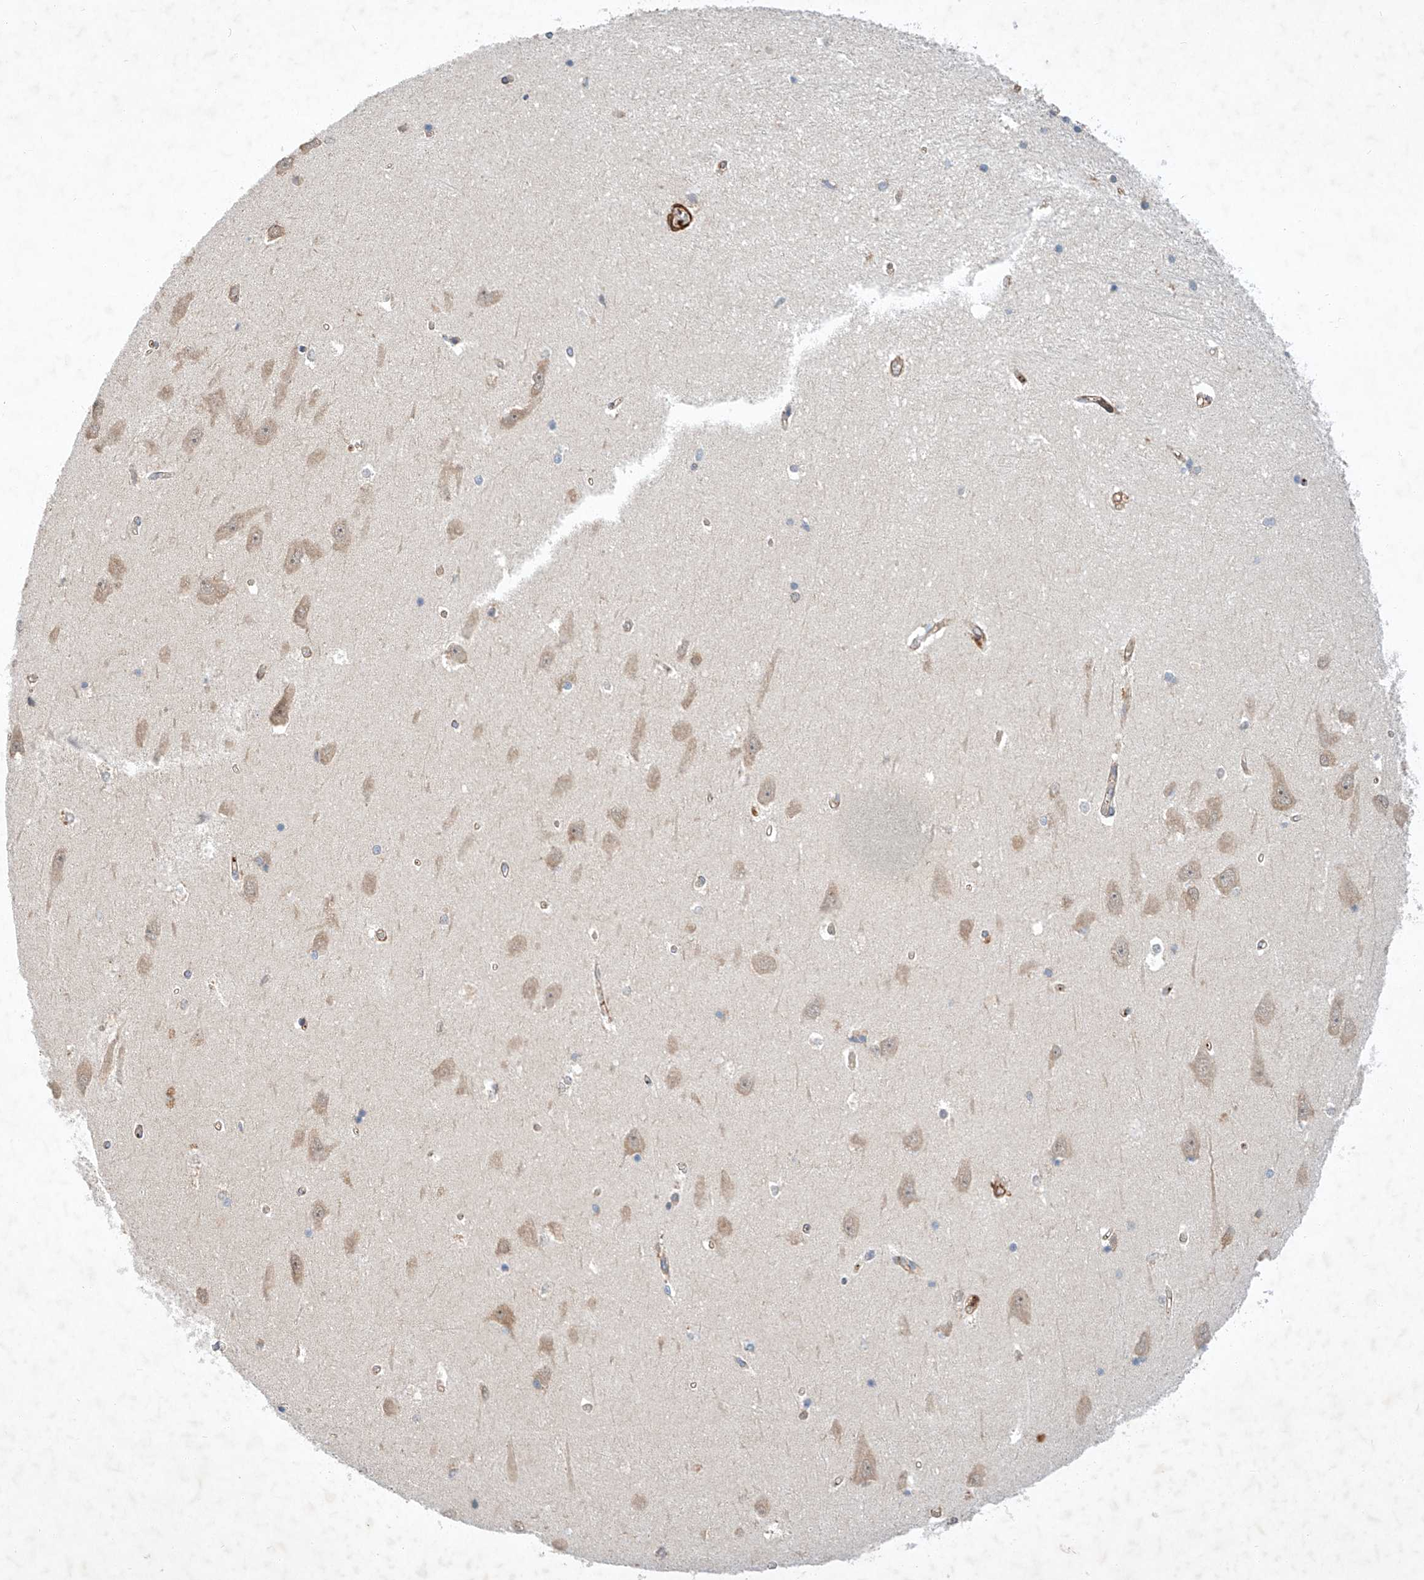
{"staining": {"intensity": "negative", "quantity": "none", "location": "none"}, "tissue": "hippocampus", "cell_type": "Glial cells", "image_type": "normal", "snomed": [{"axis": "morphology", "description": "Normal tissue, NOS"}, {"axis": "topography", "description": "Hippocampus"}], "caption": "DAB immunohistochemical staining of benign human hippocampus demonstrates no significant expression in glial cells.", "gene": "ARHGAP33", "patient": {"sex": "male", "age": 45}}